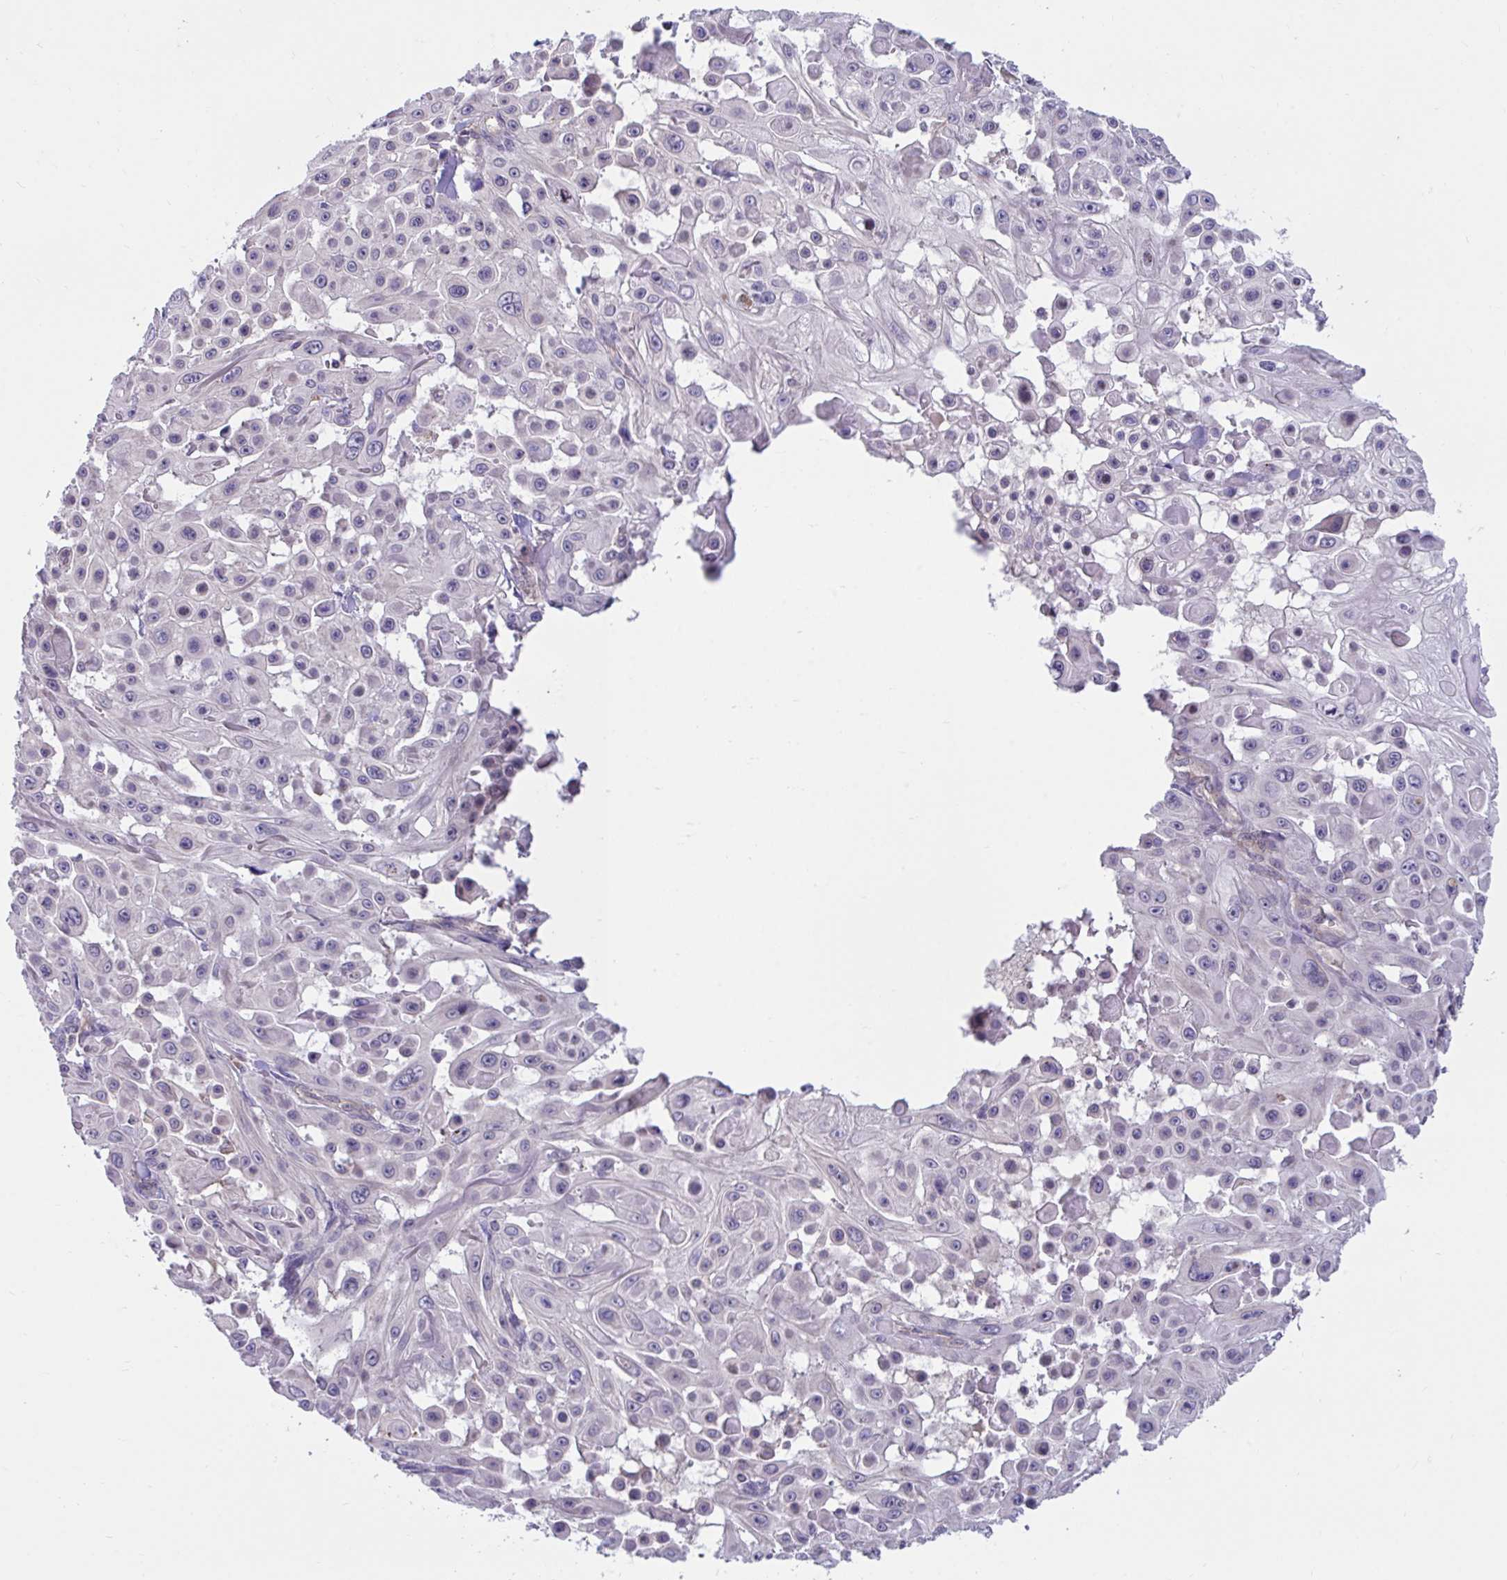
{"staining": {"intensity": "weak", "quantity": "<25%", "location": "cytoplasmic/membranous"}, "tissue": "skin cancer", "cell_type": "Tumor cells", "image_type": "cancer", "snomed": [{"axis": "morphology", "description": "Squamous cell carcinoma, NOS"}, {"axis": "topography", "description": "Skin"}], "caption": "Immunohistochemistry (IHC) micrograph of human skin cancer stained for a protein (brown), which exhibits no staining in tumor cells.", "gene": "IST1", "patient": {"sex": "male", "age": 91}}